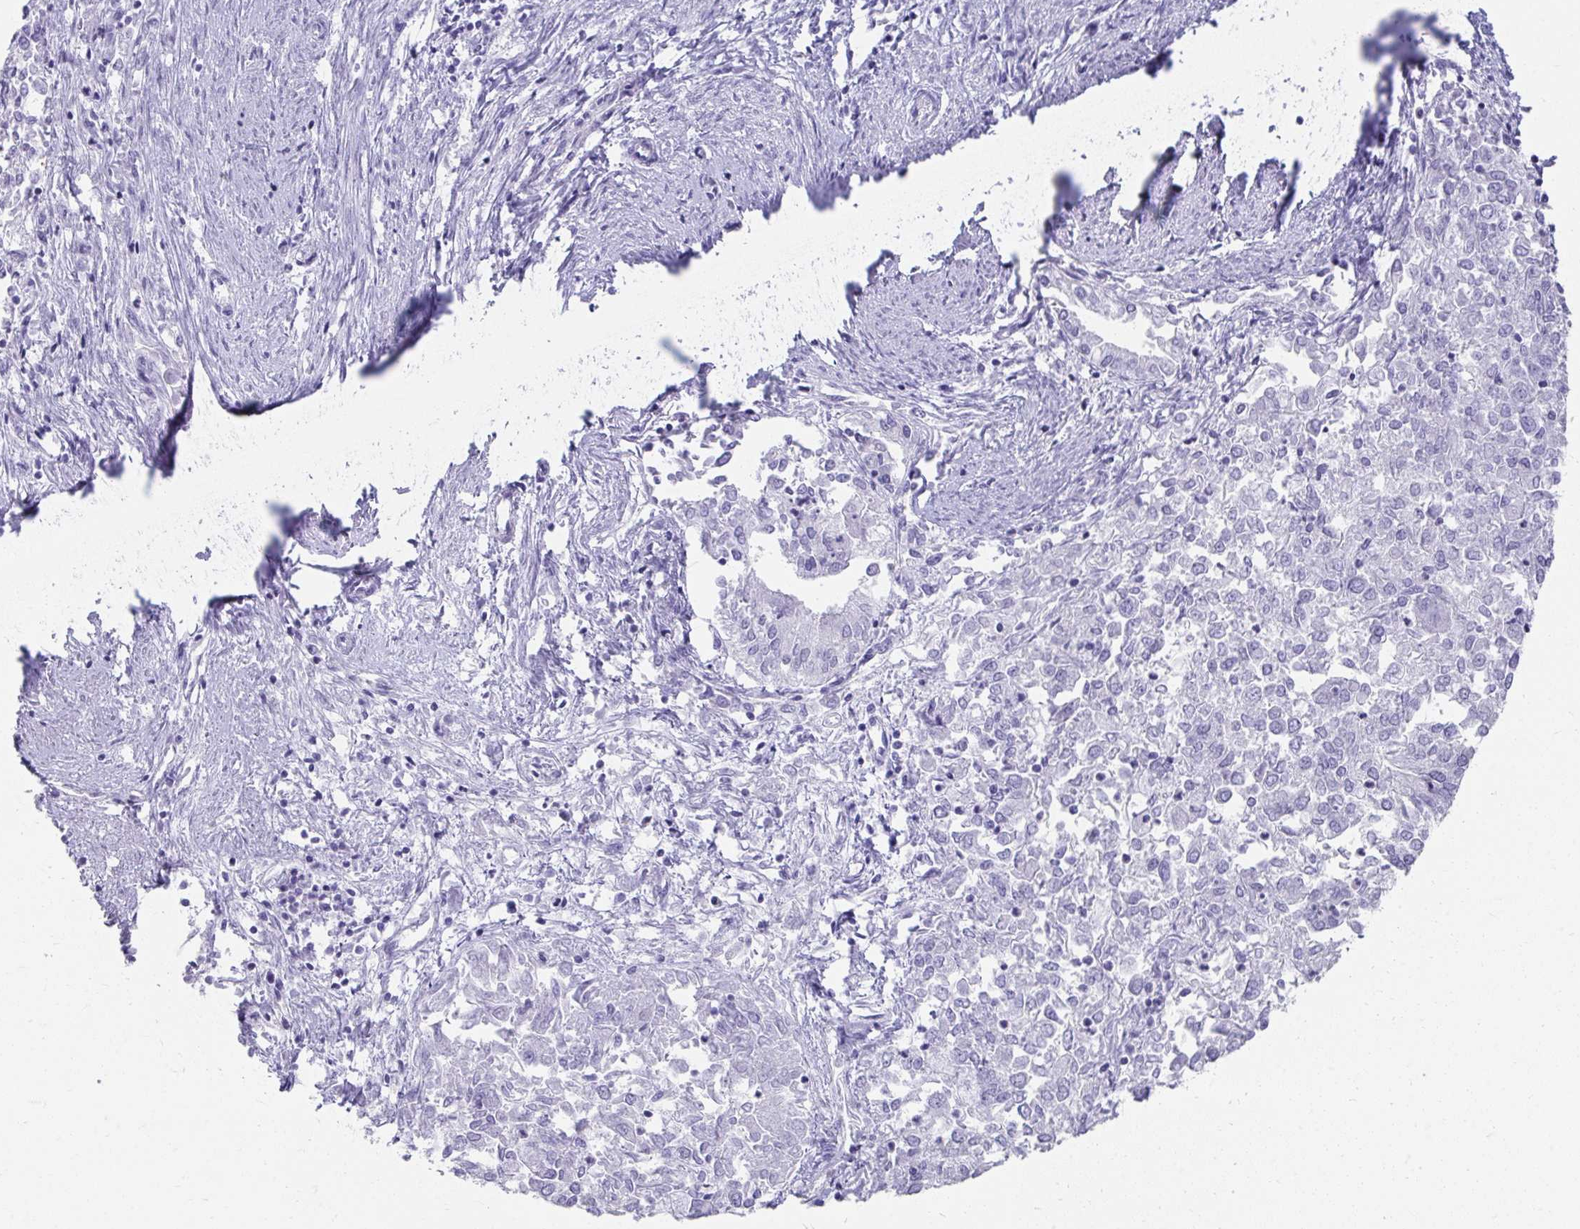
{"staining": {"intensity": "negative", "quantity": "none", "location": "none"}, "tissue": "endometrial cancer", "cell_type": "Tumor cells", "image_type": "cancer", "snomed": [{"axis": "morphology", "description": "Adenocarcinoma, NOS"}, {"axis": "topography", "description": "Endometrium"}], "caption": "IHC micrograph of neoplastic tissue: adenocarcinoma (endometrial) stained with DAB demonstrates no significant protein positivity in tumor cells. (DAB IHC, high magnification).", "gene": "SEC14L3", "patient": {"sex": "female", "age": 57}}